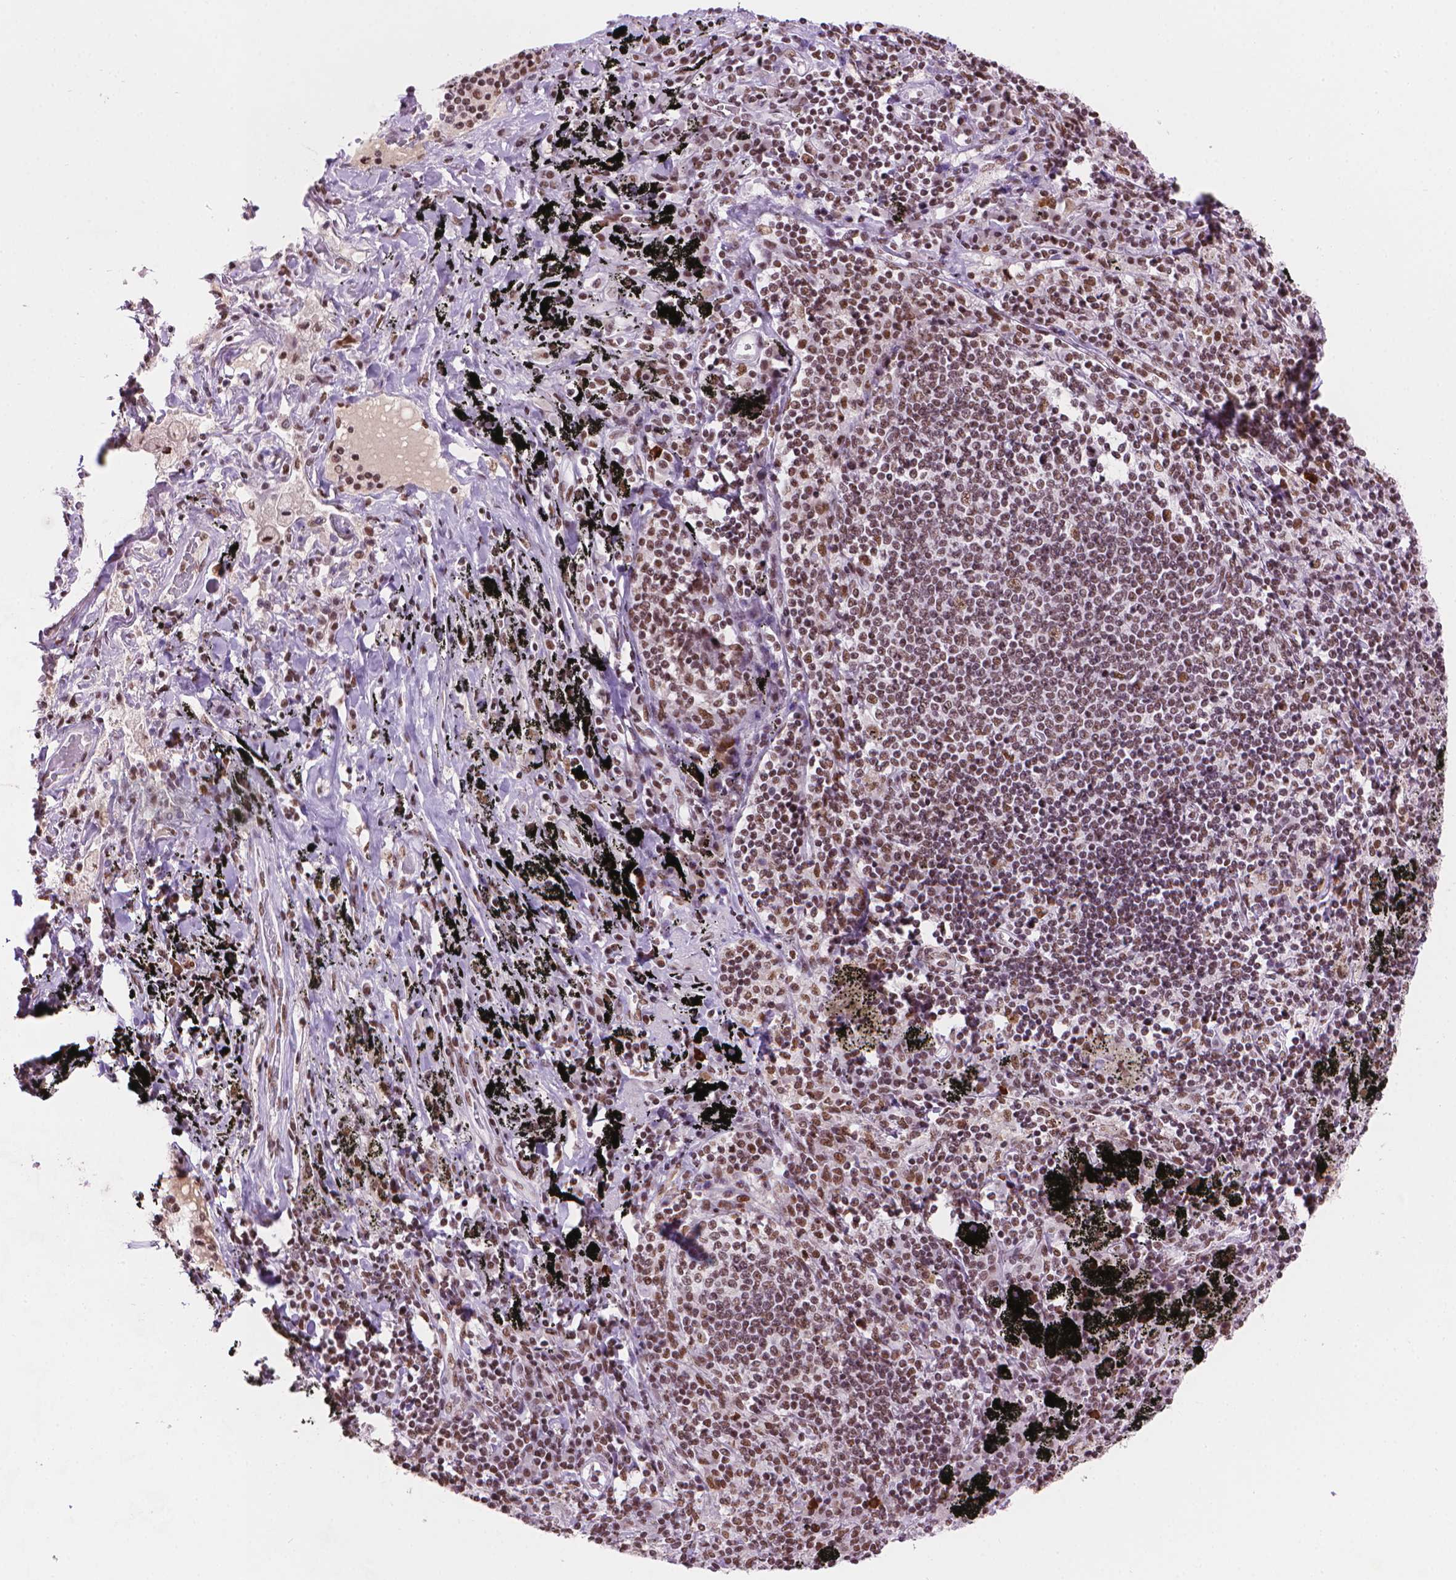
{"staining": {"intensity": "moderate", "quantity": "<25%", "location": "nuclear"}, "tissue": "adipose tissue", "cell_type": "Adipocytes", "image_type": "normal", "snomed": [{"axis": "morphology", "description": "Normal tissue, NOS"}, {"axis": "topography", "description": "Bronchus"}, {"axis": "topography", "description": "Lung"}], "caption": "Immunohistochemistry image of normal adipose tissue: human adipose tissue stained using immunohistochemistry shows low levels of moderate protein expression localized specifically in the nuclear of adipocytes, appearing as a nuclear brown color.", "gene": "RPA4", "patient": {"sex": "female", "age": 57}}